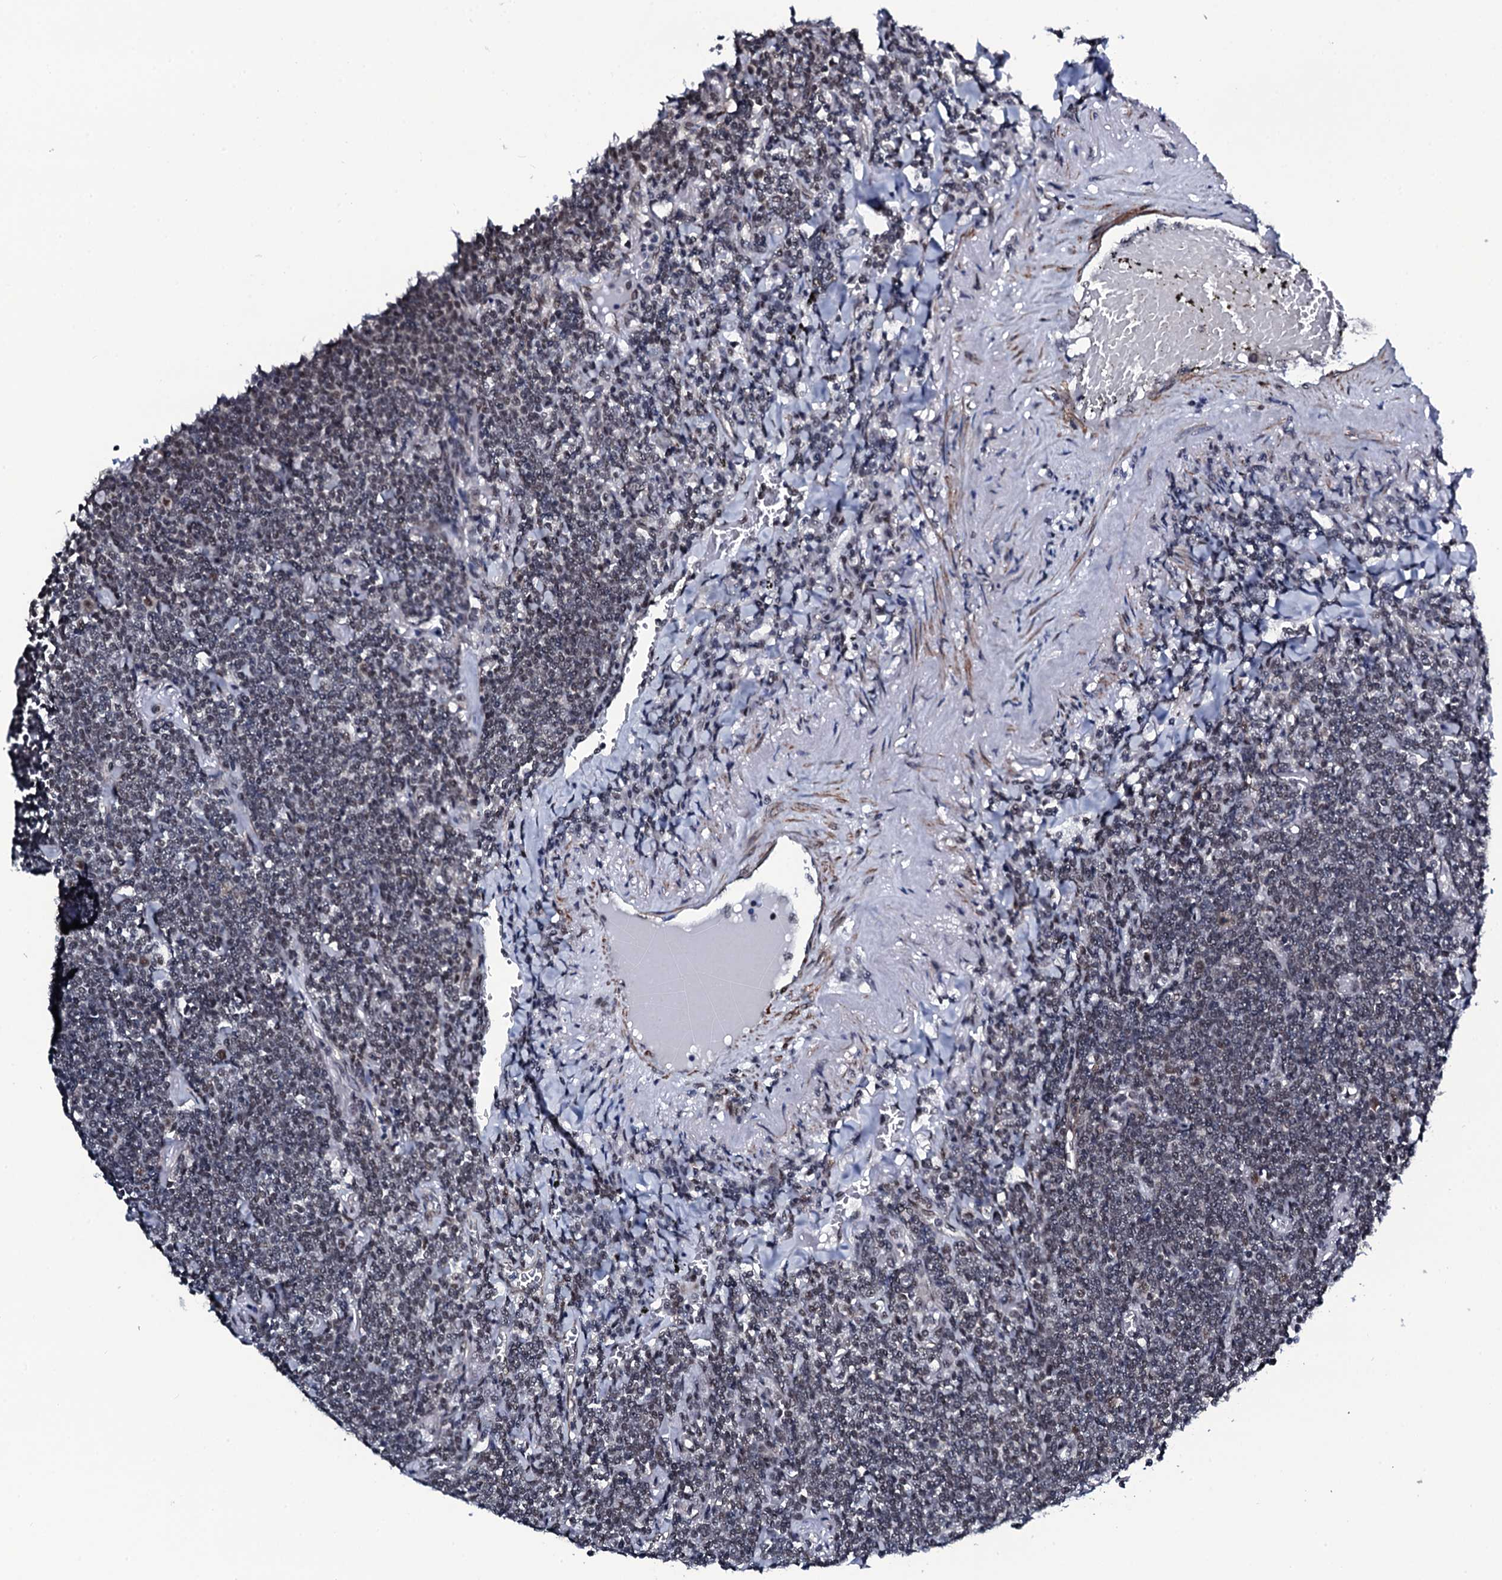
{"staining": {"intensity": "negative", "quantity": "none", "location": "none"}, "tissue": "lymphoma", "cell_type": "Tumor cells", "image_type": "cancer", "snomed": [{"axis": "morphology", "description": "Malignant lymphoma, non-Hodgkin's type, Low grade"}, {"axis": "topography", "description": "Lung"}], "caption": "DAB immunohistochemical staining of low-grade malignant lymphoma, non-Hodgkin's type shows no significant positivity in tumor cells.", "gene": "CWC15", "patient": {"sex": "female", "age": 71}}